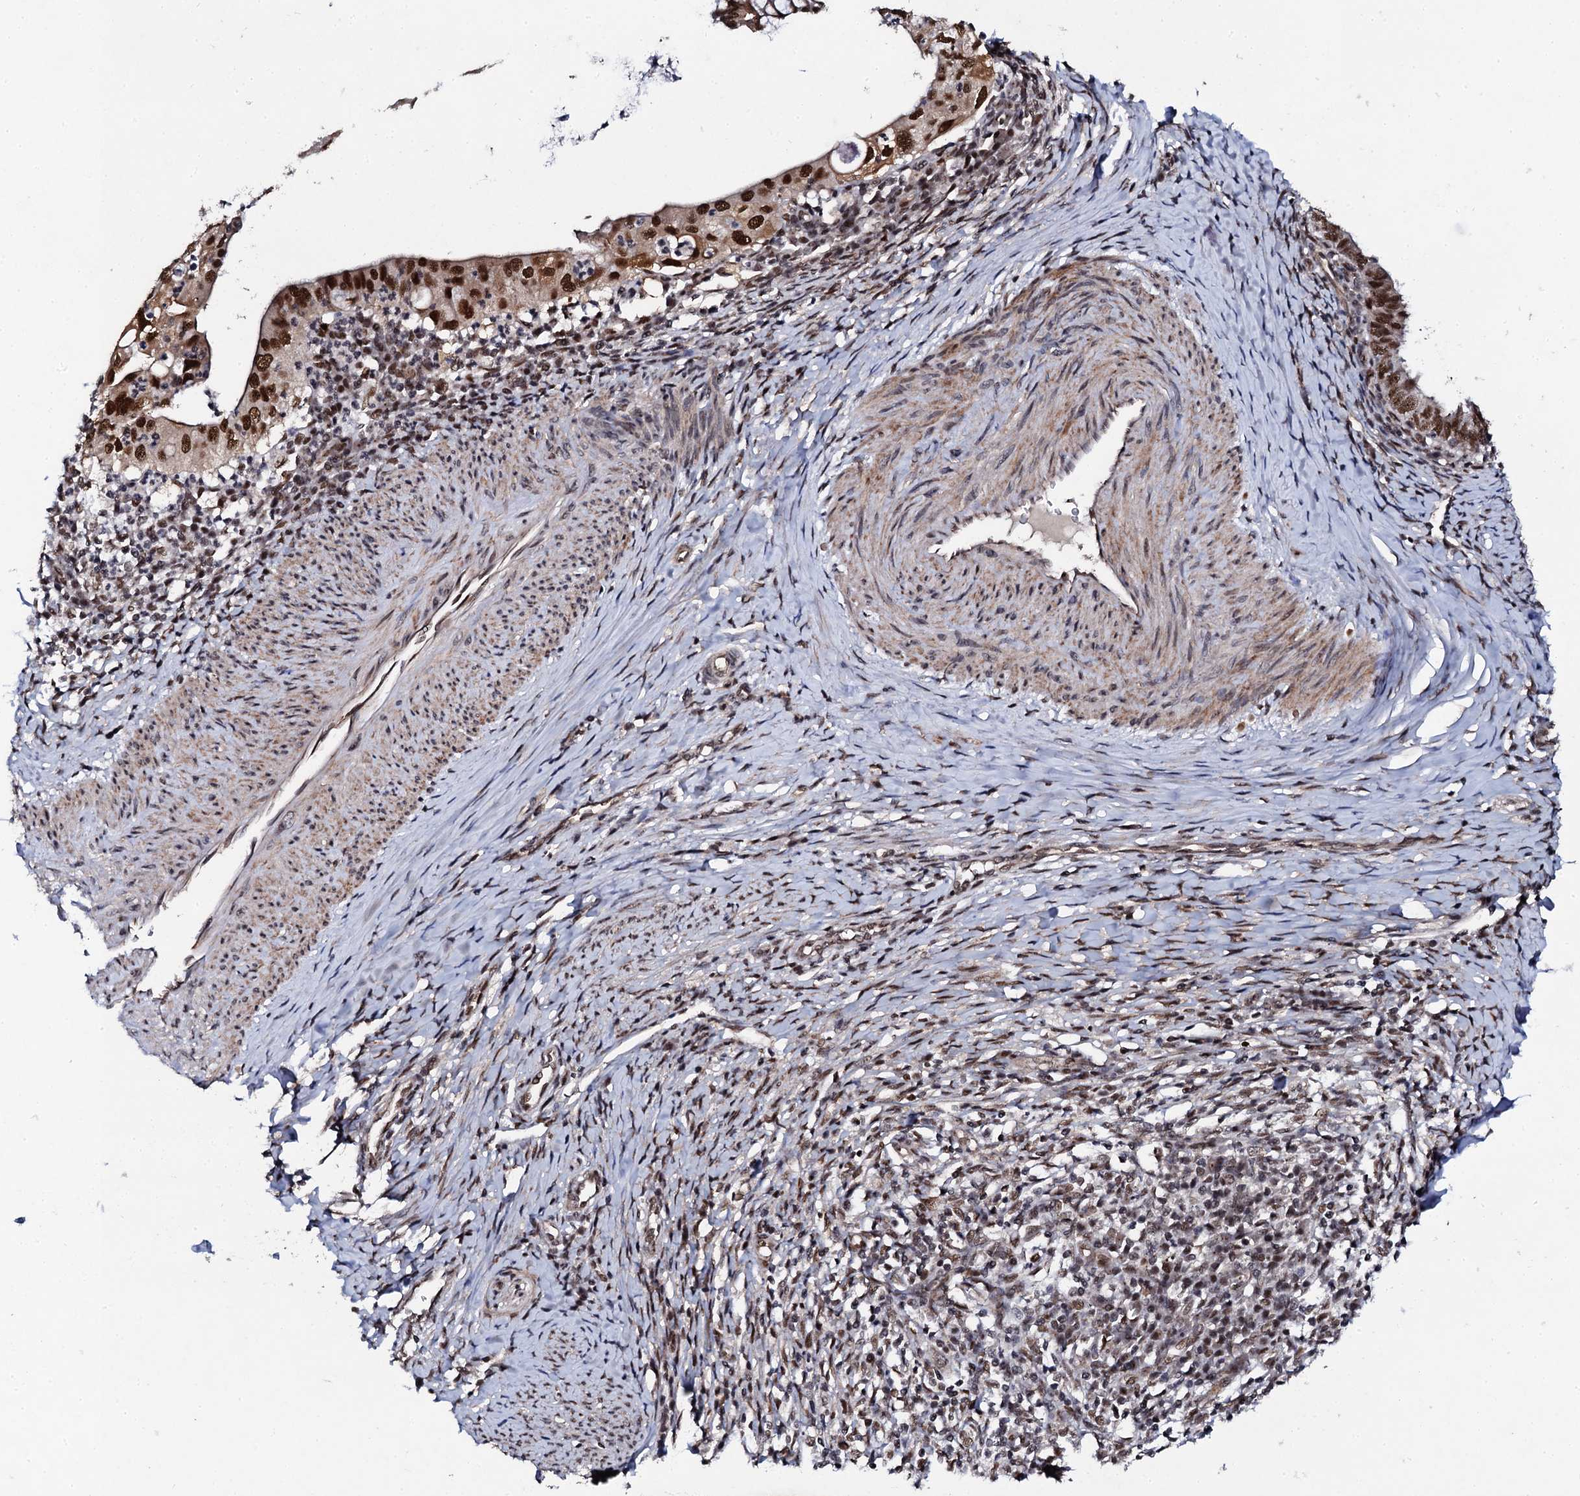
{"staining": {"intensity": "strong", "quantity": ">75%", "location": "nuclear"}, "tissue": "cervical cancer", "cell_type": "Tumor cells", "image_type": "cancer", "snomed": [{"axis": "morphology", "description": "Adenocarcinoma, NOS"}, {"axis": "topography", "description": "Cervix"}], "caption": "Protein staining exhibits strong nuclear positivity in about >75% of tumor cells in cervical cancer (adenocarcinoma).", "gene": "CSTF3", "patient": {"sex": "female", "age": 36}}